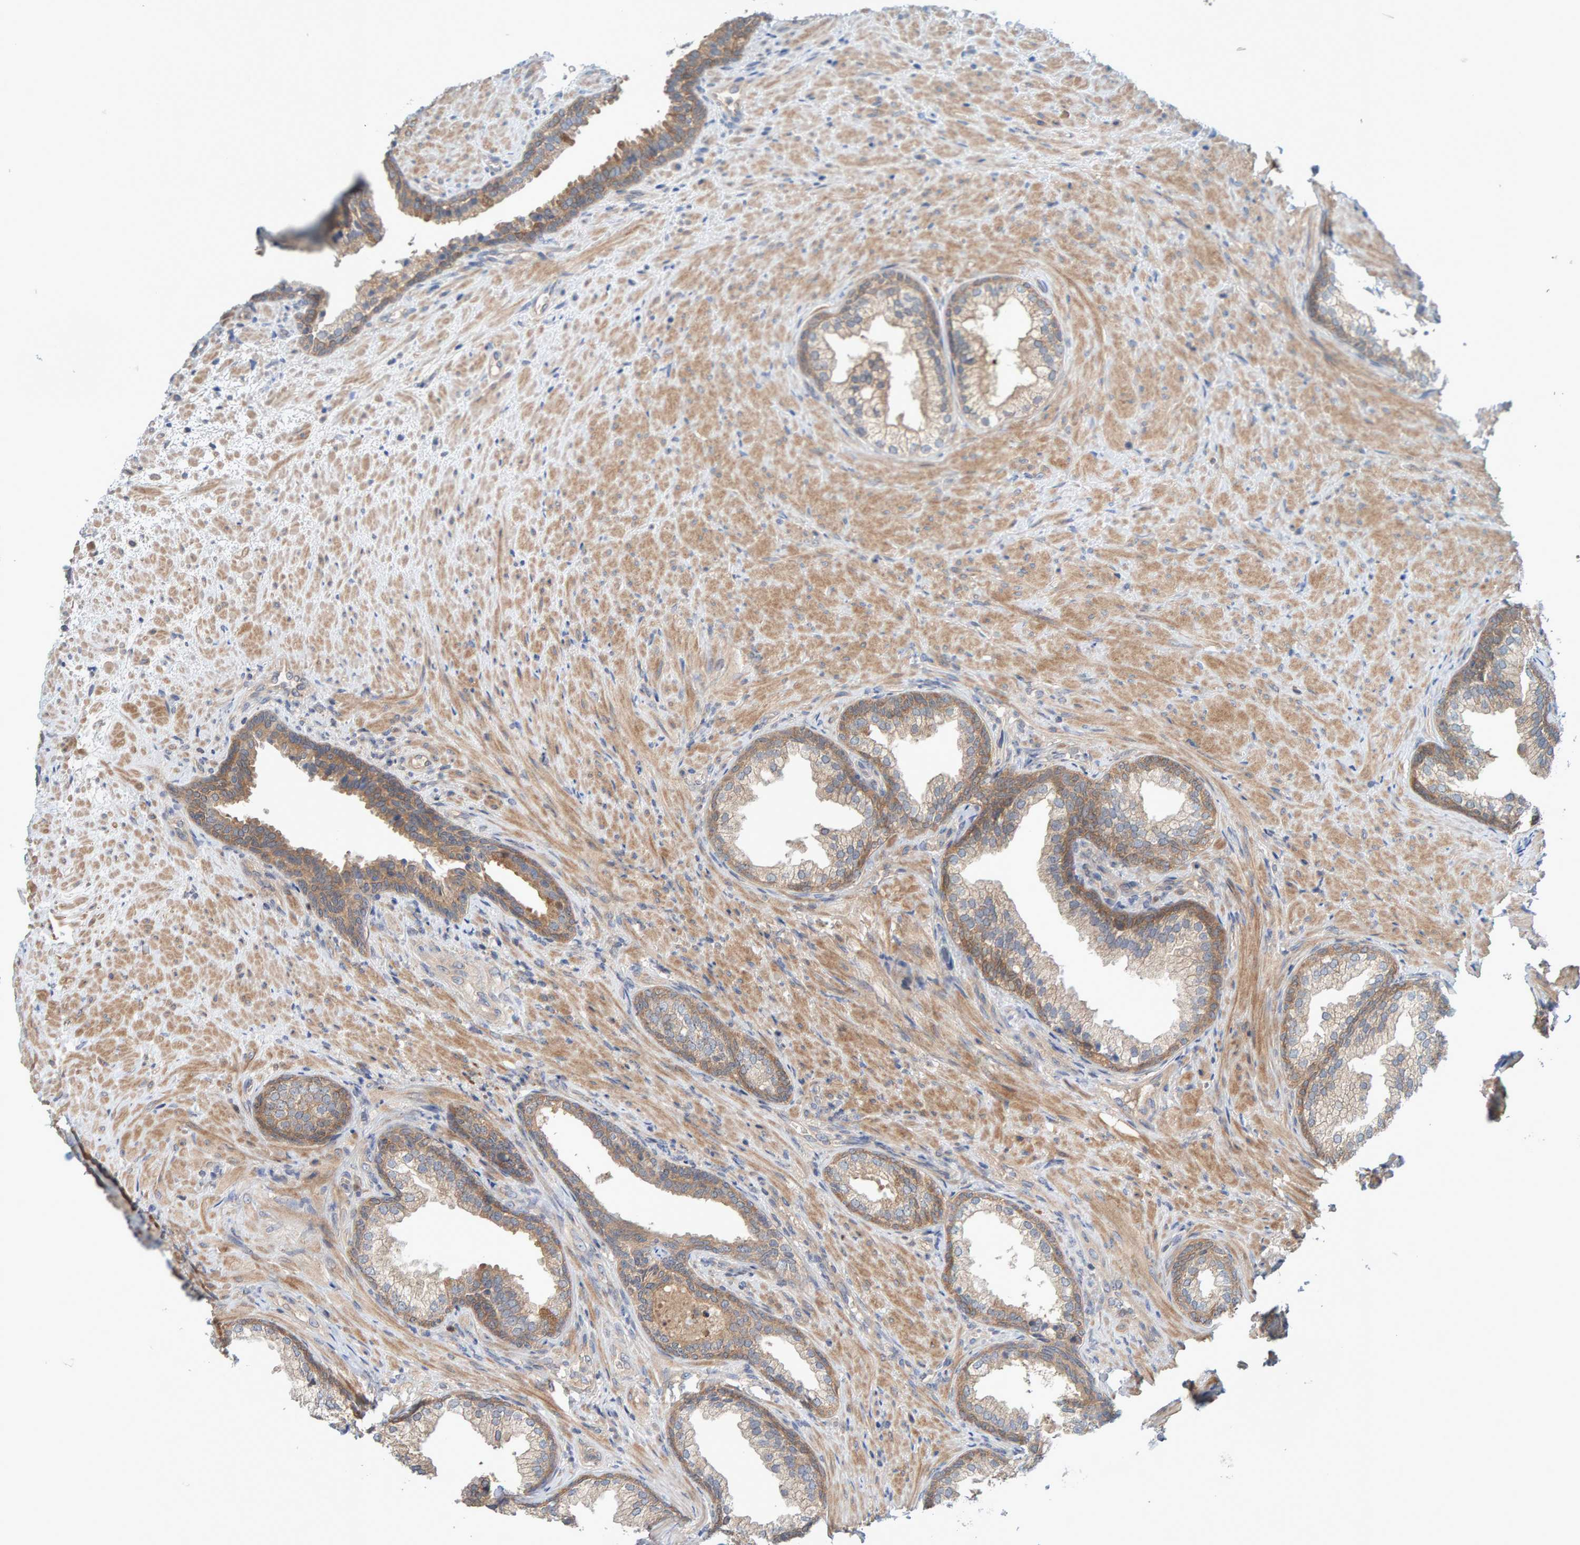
{"staining": {"intensity": "moderate", "quantity": ">75%", "location": "cytoplasmic/membranous"}, "tissue": "prostate", "cell_type": "Glandular cells", "image_type": "normal", "snomed": [{"axis": "morphology", "description": "Normal tissue, NOS"}, {"axis": "topography", "description": "Prostate"}], "caption": "Glandular cells exhibit medium levels of moderate cytoplasmic/membranous positivity in approximately >75% of cells in benign prostate. (Brightfield microscopy of DAB IHC at high magnification).", "gene": "TATDN1", "patient": {"sex": "male", "age": 76}}